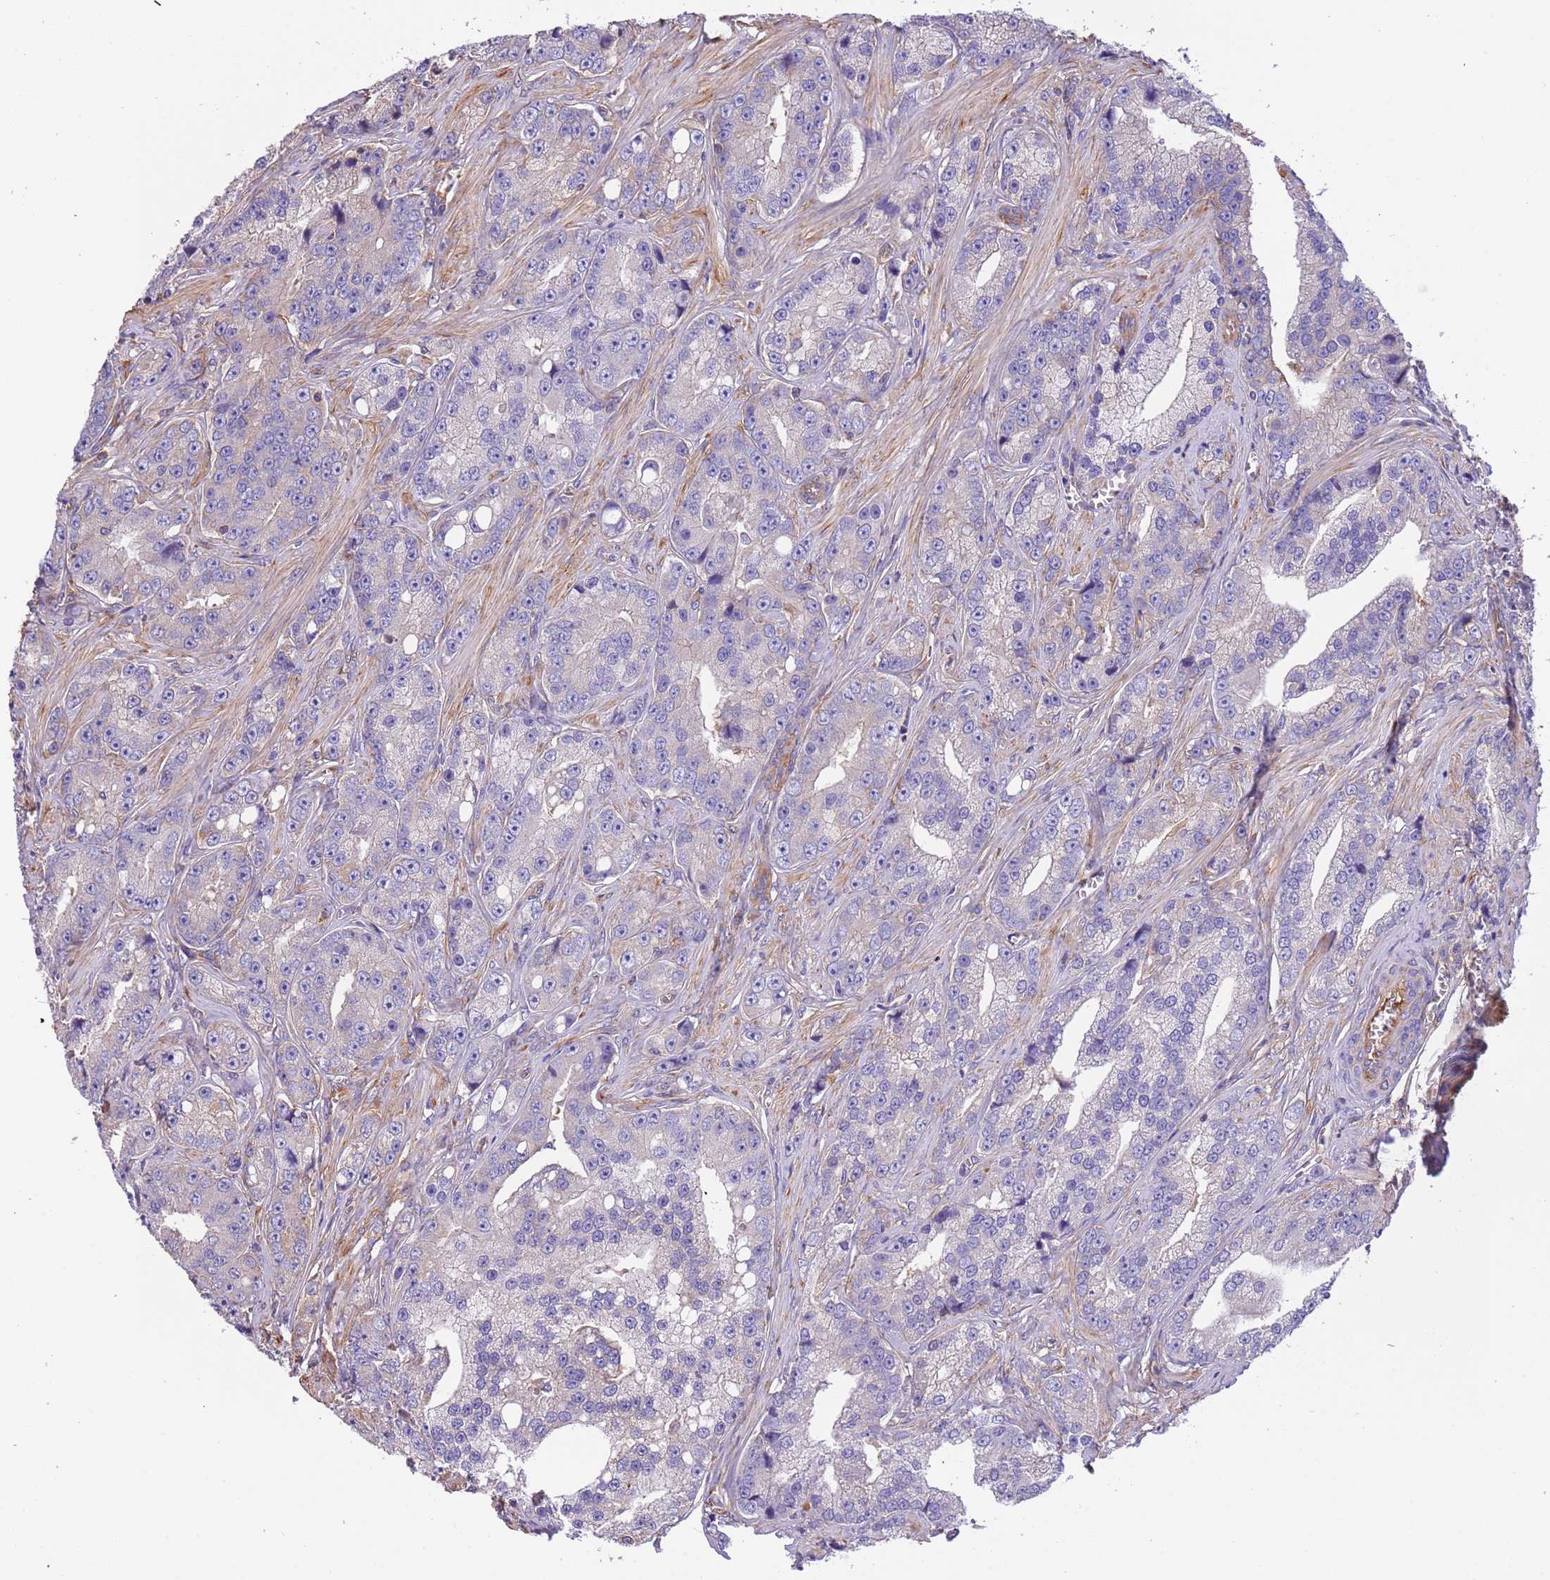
{"staining": {"intensity": "negative", "quantity": "none", "location": "none"}, "tissue": "prostate cancer", "cell_type": "Tumor cells", "image_type": "cancer", "snomed": [{"axis": "morphology", "description": "Adenocarcinoma, High grade"}, {"axis": "topography", "description": "Prostate"}], "caption": "DAB (3,3'-diaminobenzidine) immunohistochemical staining of high-grade adenocarcinoma (prostate) demonstrates no significant expression in tumor cells.", "gene": "NAALADL1", "patient": {"sex": "male", "age": 74}}